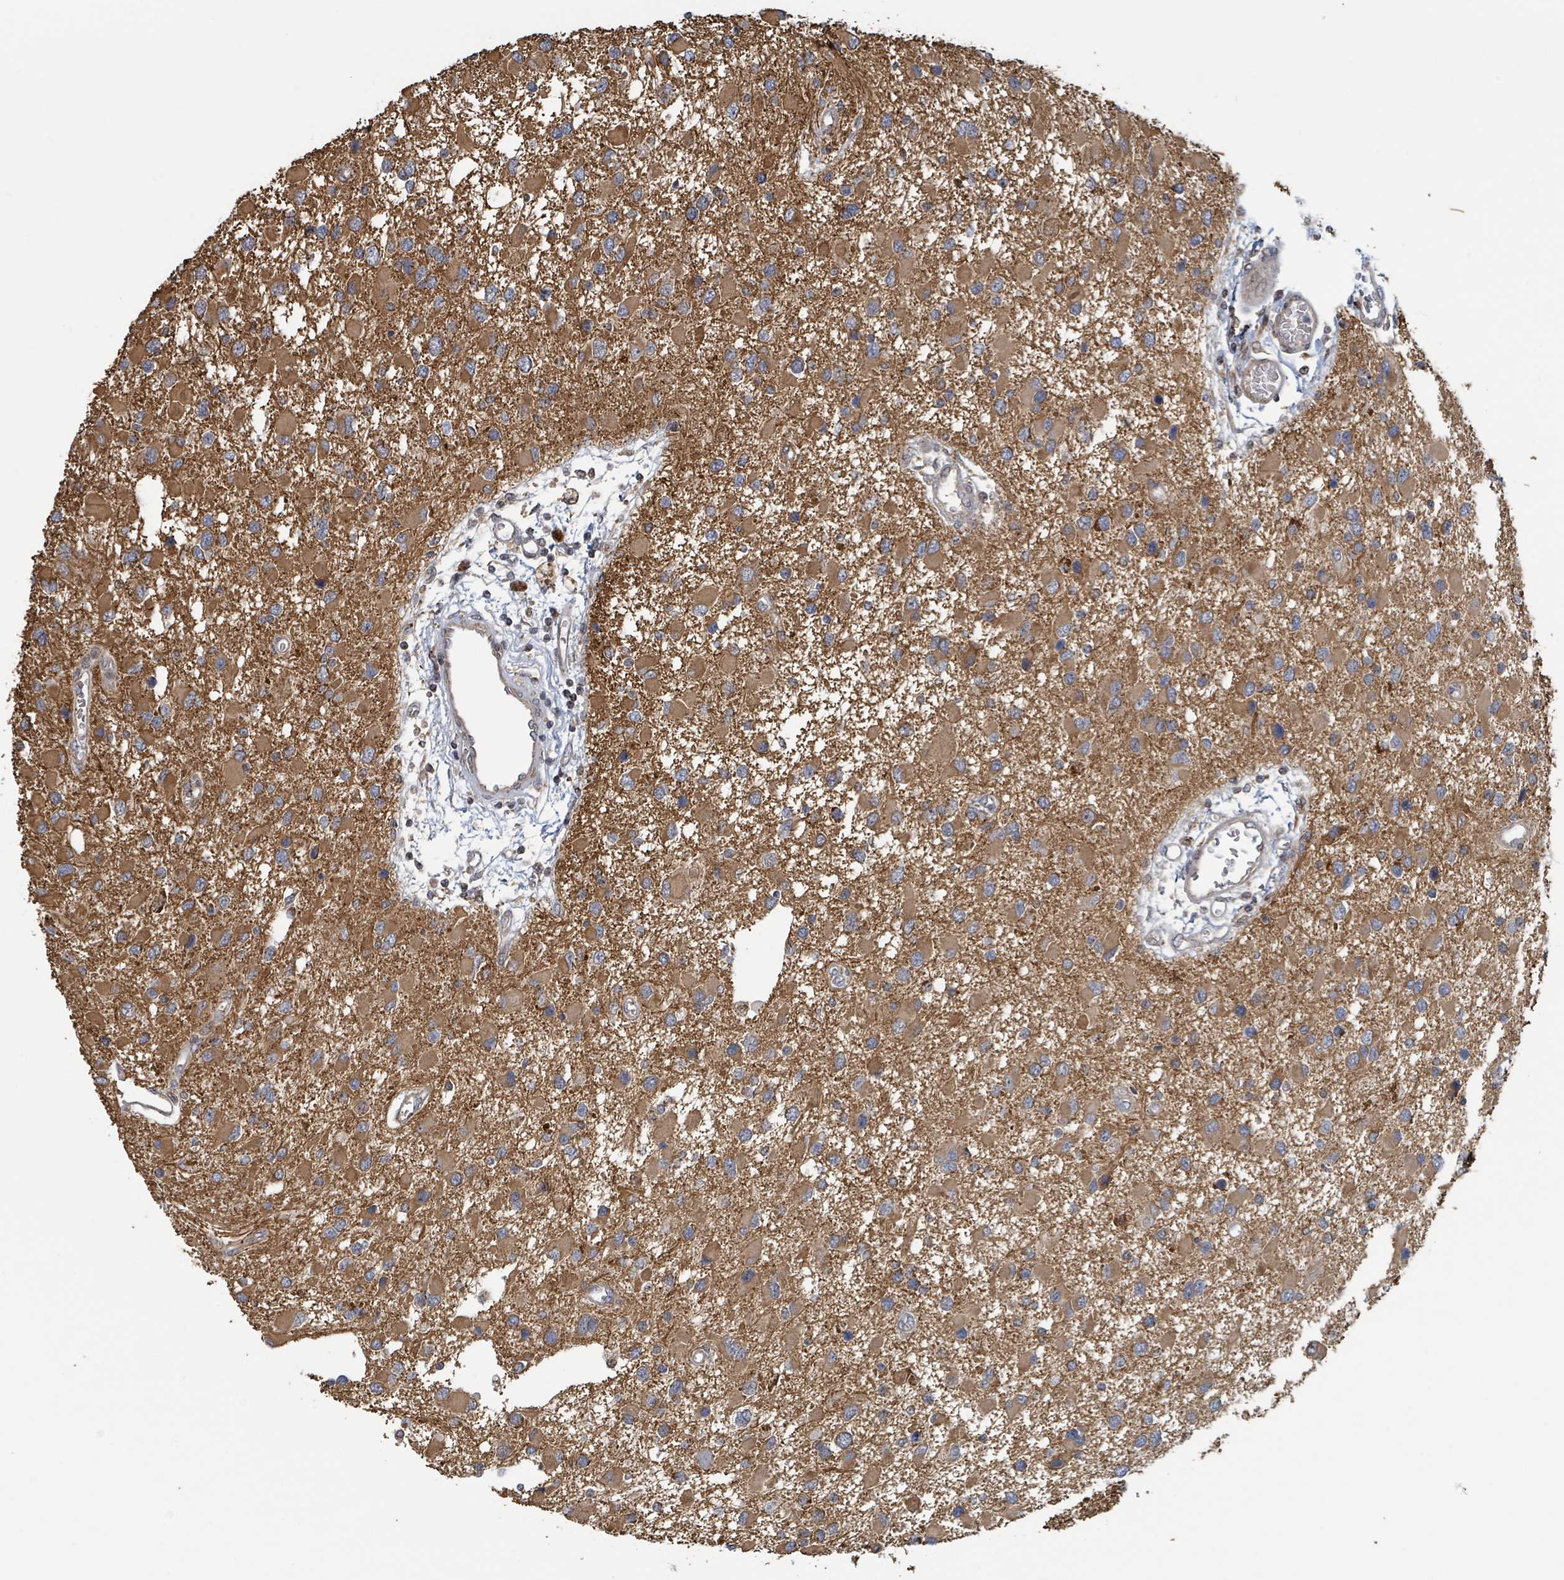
{"staining": {"intensity": "moderate", "quantity": ">75%", "location": "cytoplasmic/membranous"}, "tissue": "glioma", "cell_type": "Tumor cells", "image_type": "cancer", "snomed": [{"axis": "morphology", "description": "Glioma, malignant, High grade"}, {"axis": "topography", "description": "Brain"}], "caption": "High-grade glioma (malignant) was stained to show a protein in brown. There is medium levels of moderate cytoplasmic/membranous staining in approximately >75% of tumor cells.", "gene": "HIVEP1", "patient": {"sex": "male", "age": 53}}